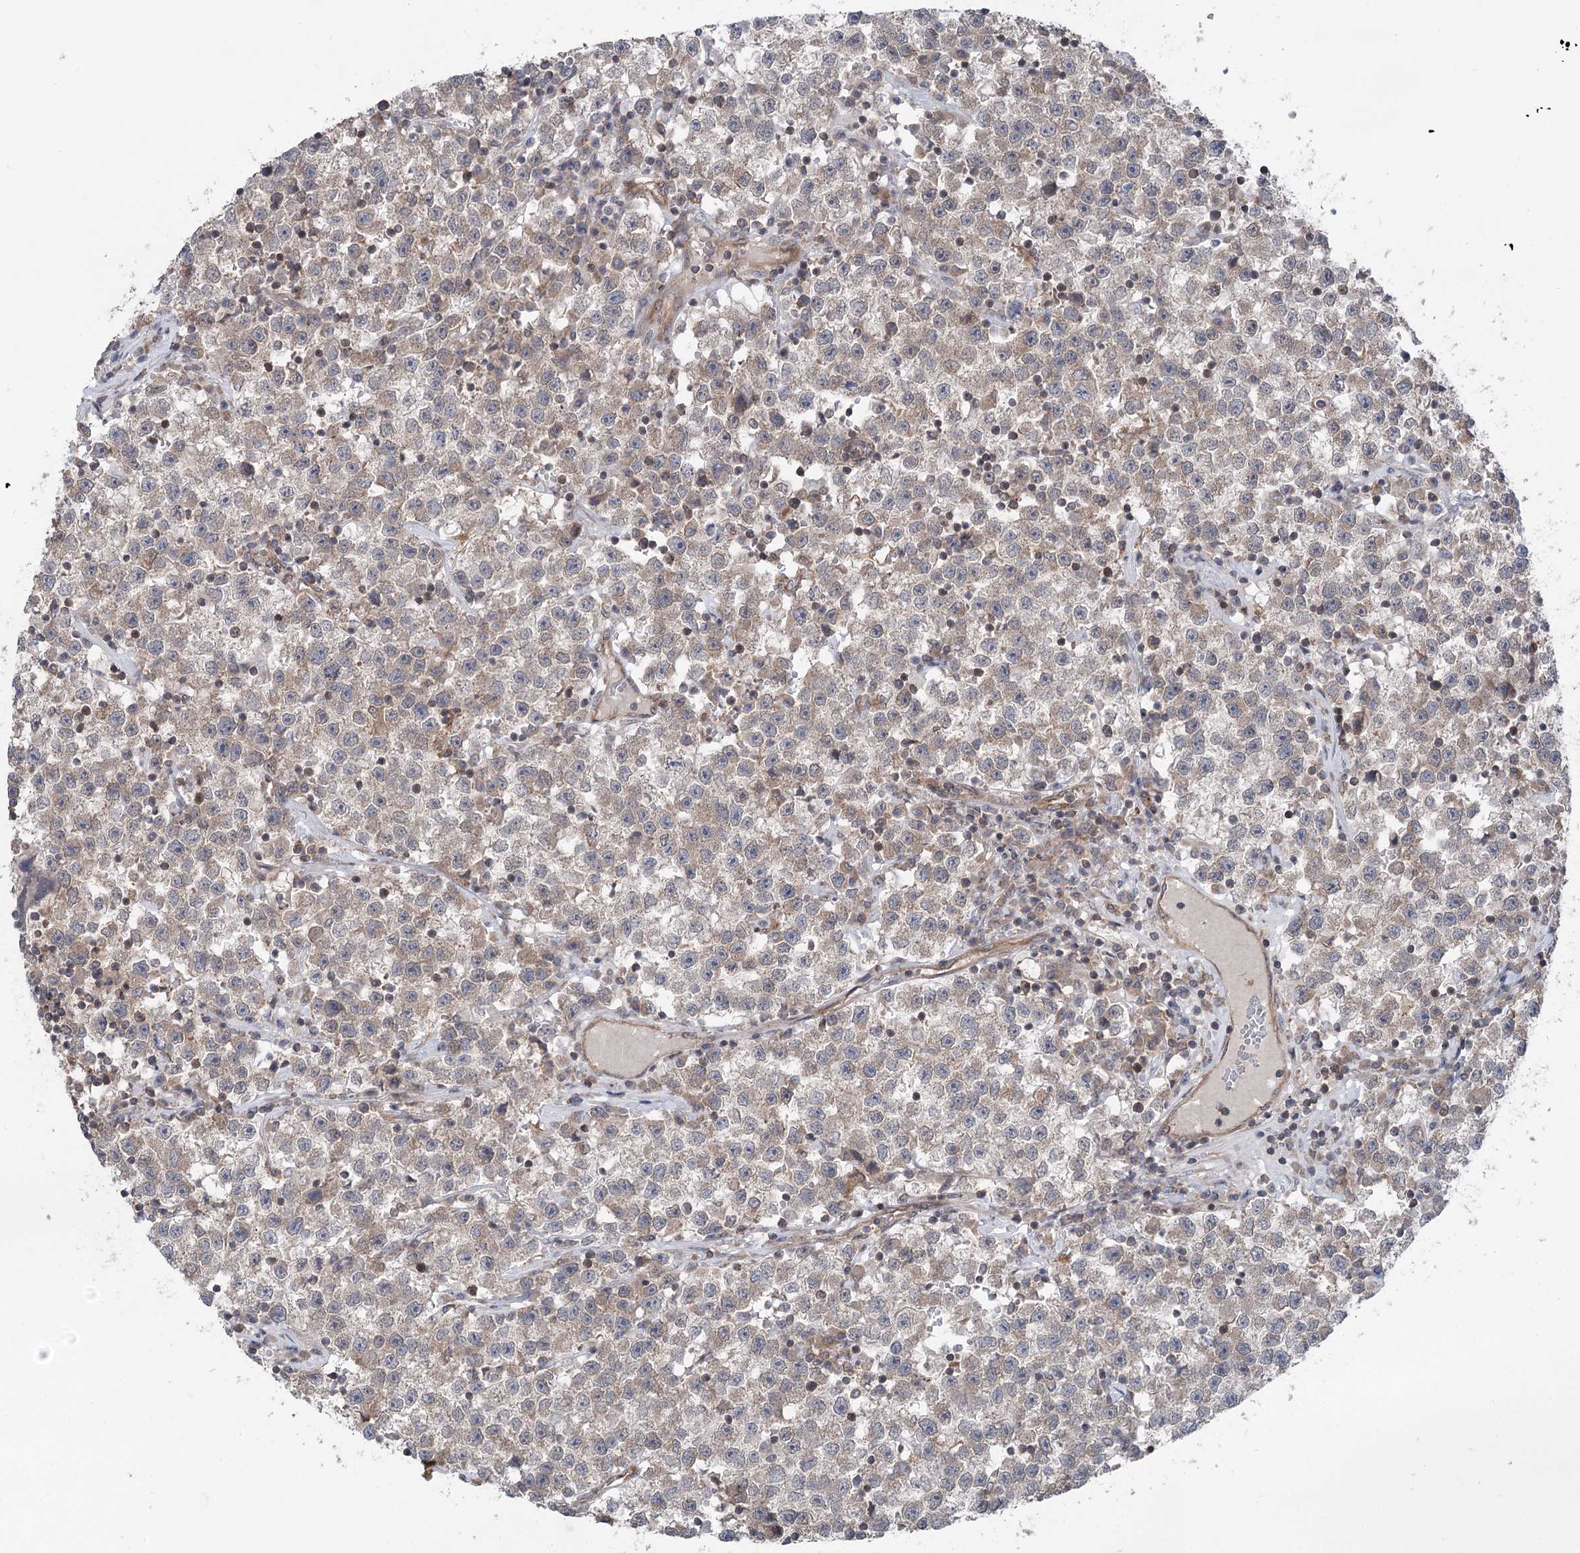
{"staining": {"intensity": "weak", "quantity": "<25%", "location": "cytoplasmic/membranous"}, "tissue": "testis cancer", "cell_type": "Tumor cells", "image_type": "cancer", "snomed": [{"axis": "morphology", "description": "Seminoma, NOS"}, {"axis": "topography", "description": "Testis"}], "caption": "Tumor cells are negative for protein expression in human testis seminoma. Brightfield microscopy of IHC stained with DAB (brown) and hematoxylin (blue), captured at high magnification.", "gene": "PPP1R21", "patient": {"sex": "male", "age": 22}}